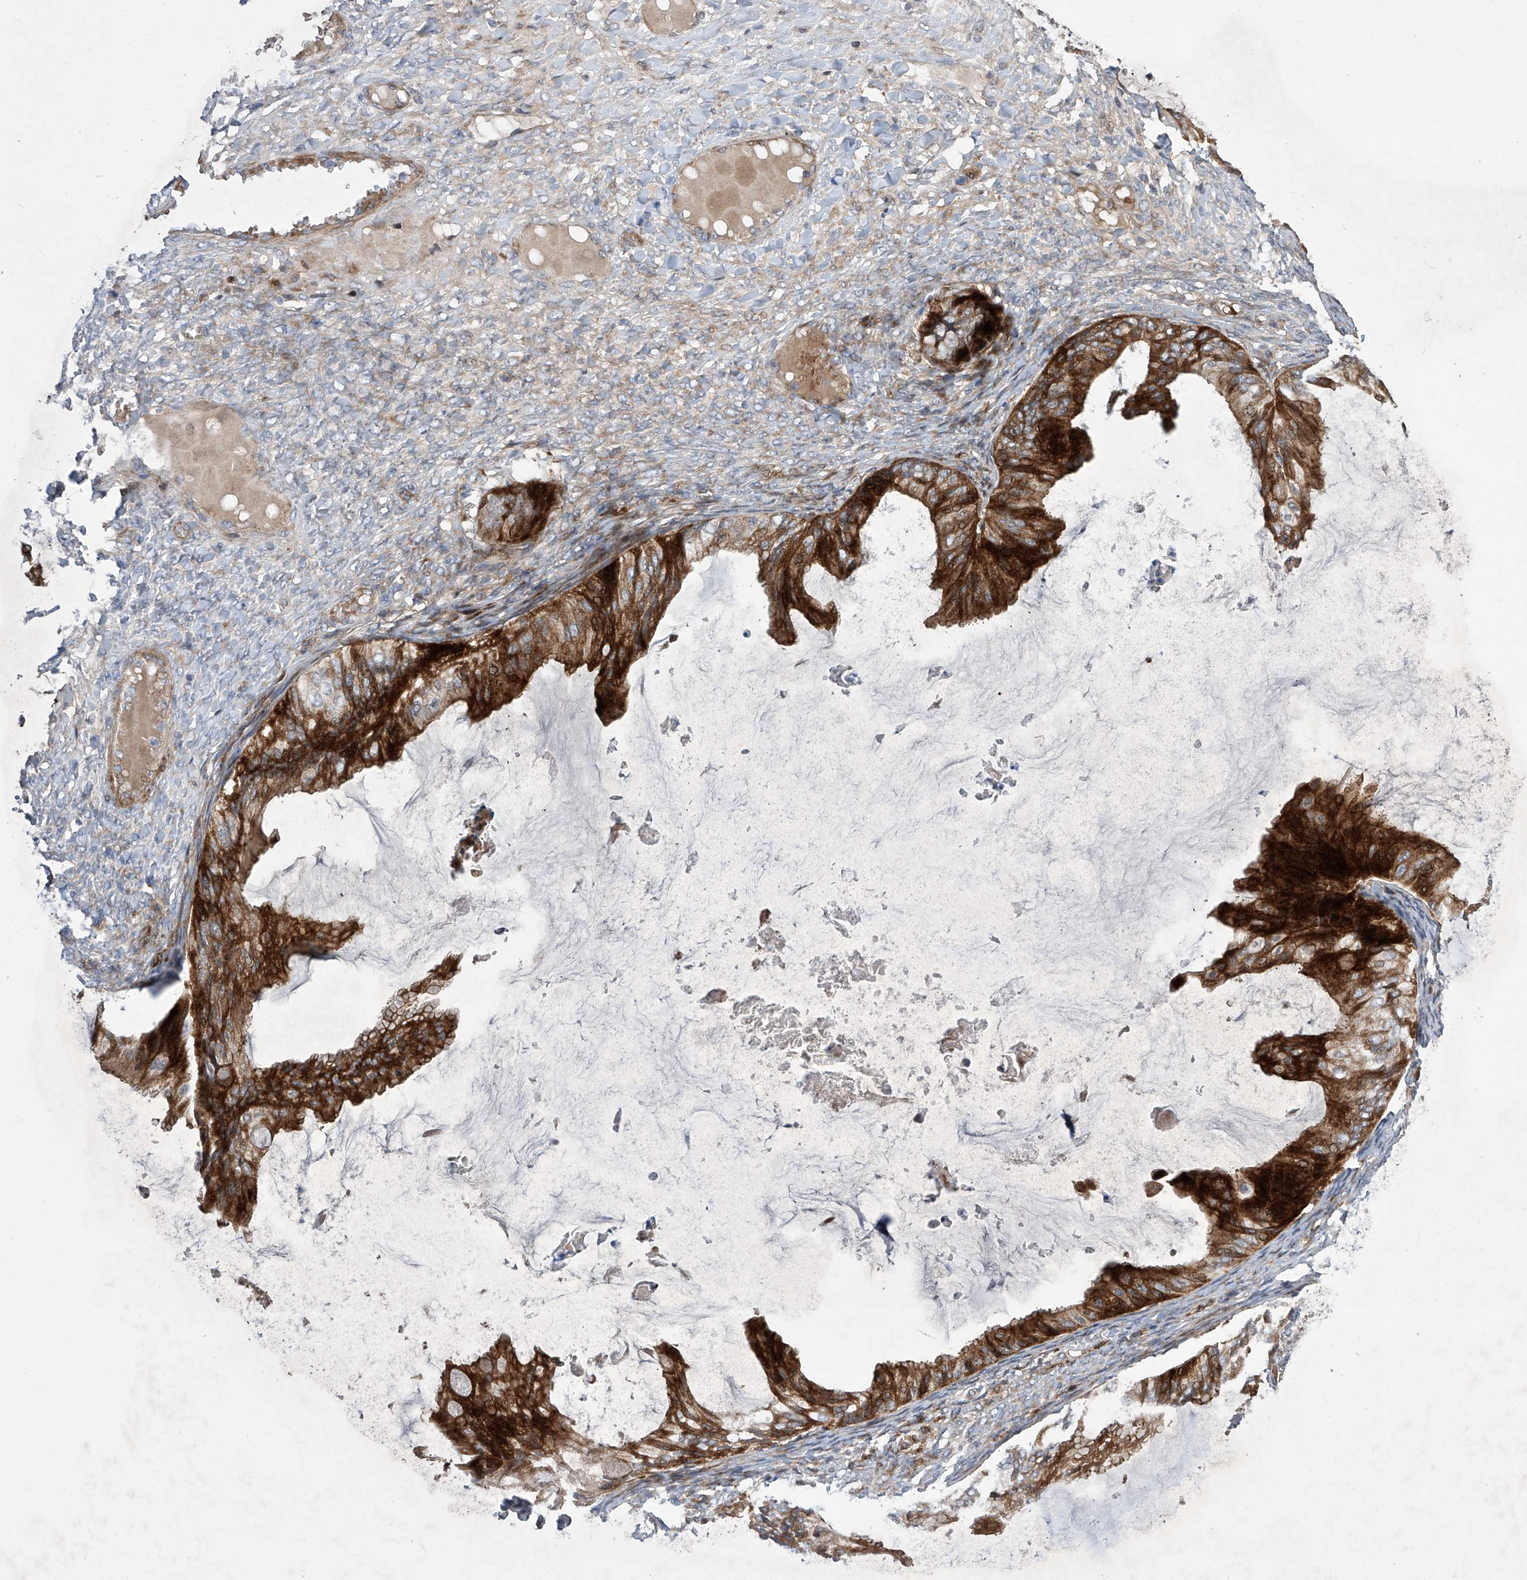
{"staining": {"intensity": "strong", "quantity": ">75%", "location": "cytoplasmic/membranous"}, "tissue": "ovarian cancer", "cell_type": "Tumor cells", "image_type": "cancer", "snomed": [{"axis": "morphology", "description": "Cystadenocarcinoma, mucinous, NOS"}, {"axis": "topography", "description": "Ovary"}], "caption": "A micrograph of ovarian cancer (mucinous cystadenocarcinoma) stained for a protein shows strong cytoplasmic/membranous brown staining in tumor cells. (IHC, brightfield microscopy, high magnification).", "gene": "USF3", "patient": {"sex": "female", "age": 61}}